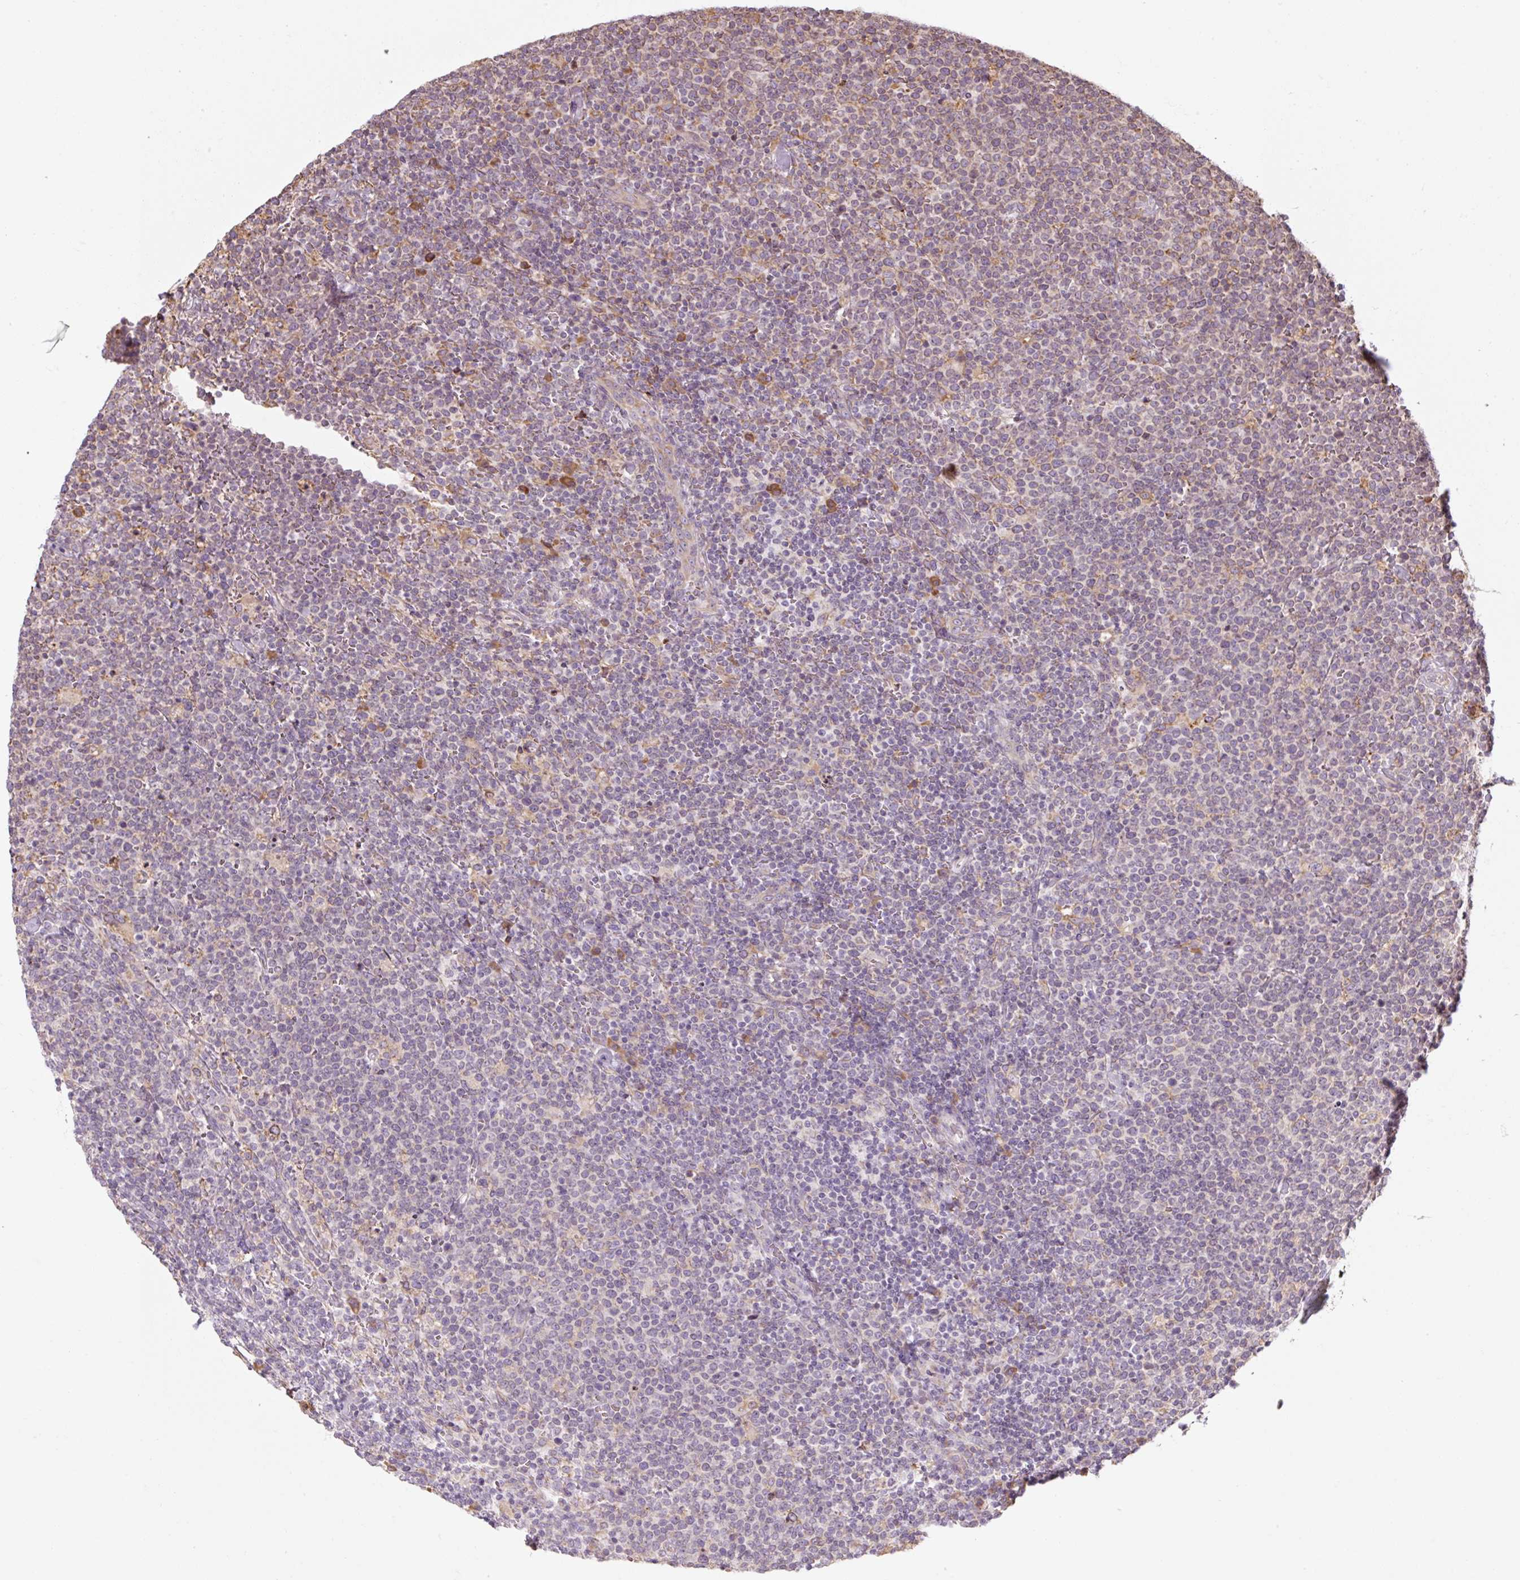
{"staining": {"intensity": "negative", "quantity": "none", "location": "none"}, "tissue": "lymphoma", "cell_type": "Tumor cells", "image_type": "cancer", "snomed": [{"axis": "morphology", "description": "Malignant lymphoma, non-Hodgkin's type, High grade"}, {"axis": "topography", "description": "Lymph node"}], "caption": "High-grade malignant lymphoma, non-Hodgkin's type was stained to show a protein in brown. There is no significant positivity in tumor cells.", "gene": "PRKCSH", "patient": {"sex": "male", "age": 61}}